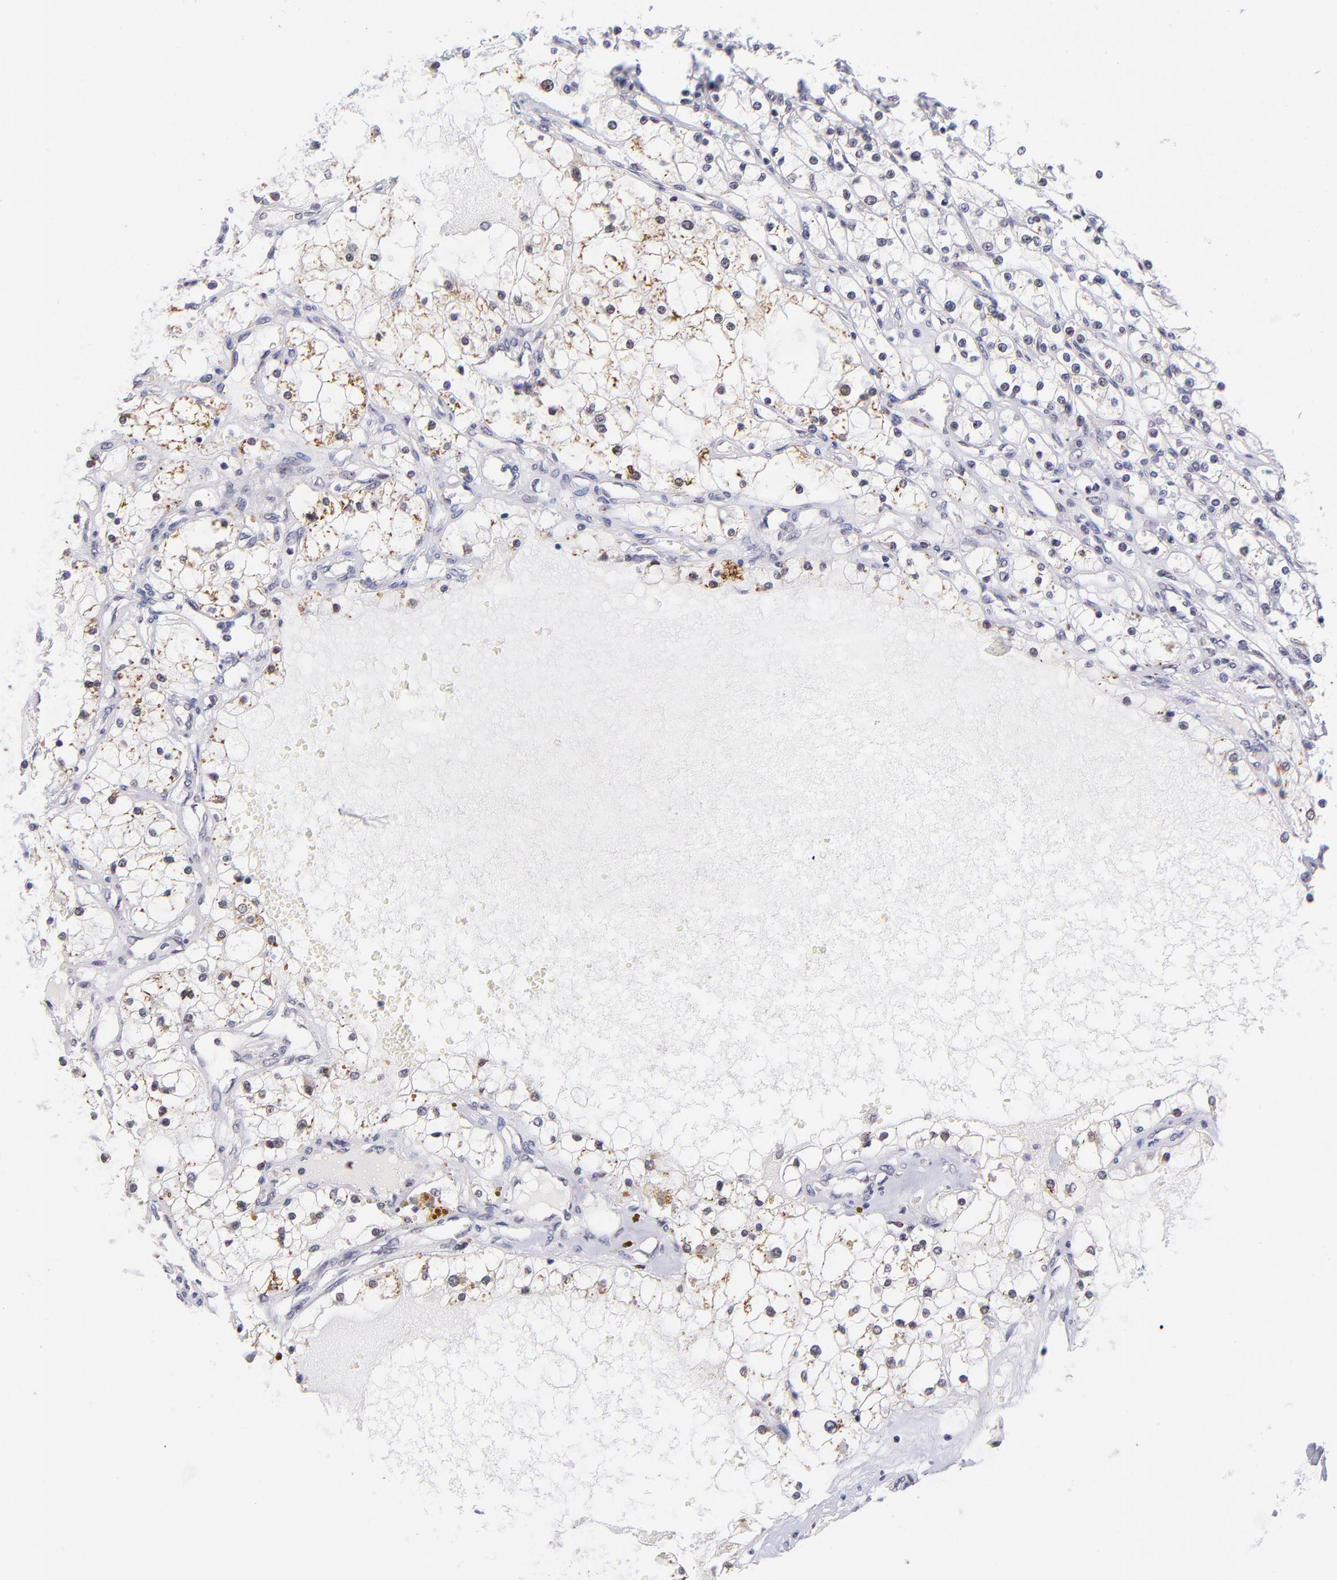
{"staining": {"intensity": "moderate", "quantity": "25%-75%", "location": "cytoplasmic/membranous"}, "tissue": "renal cancer", "cell_type": "Tumor cells", "image_type": "cancer", "snomed": [{"axis": "morphology", "description": "Adenocarcinoma, NOS"}, {"axis": "topography", "description": "Kidney"}], "caption": "Protein expression analysis of adenocarcinoma (renal) exhibits moderate cytoplasmic/membranous positivity in approximately 25%-75% of tumor cells. (Brightfield microscopy of DAB IHC at high magnification).", "gene": "SOX6", "patient": {"sex": "male", "age": 61}}